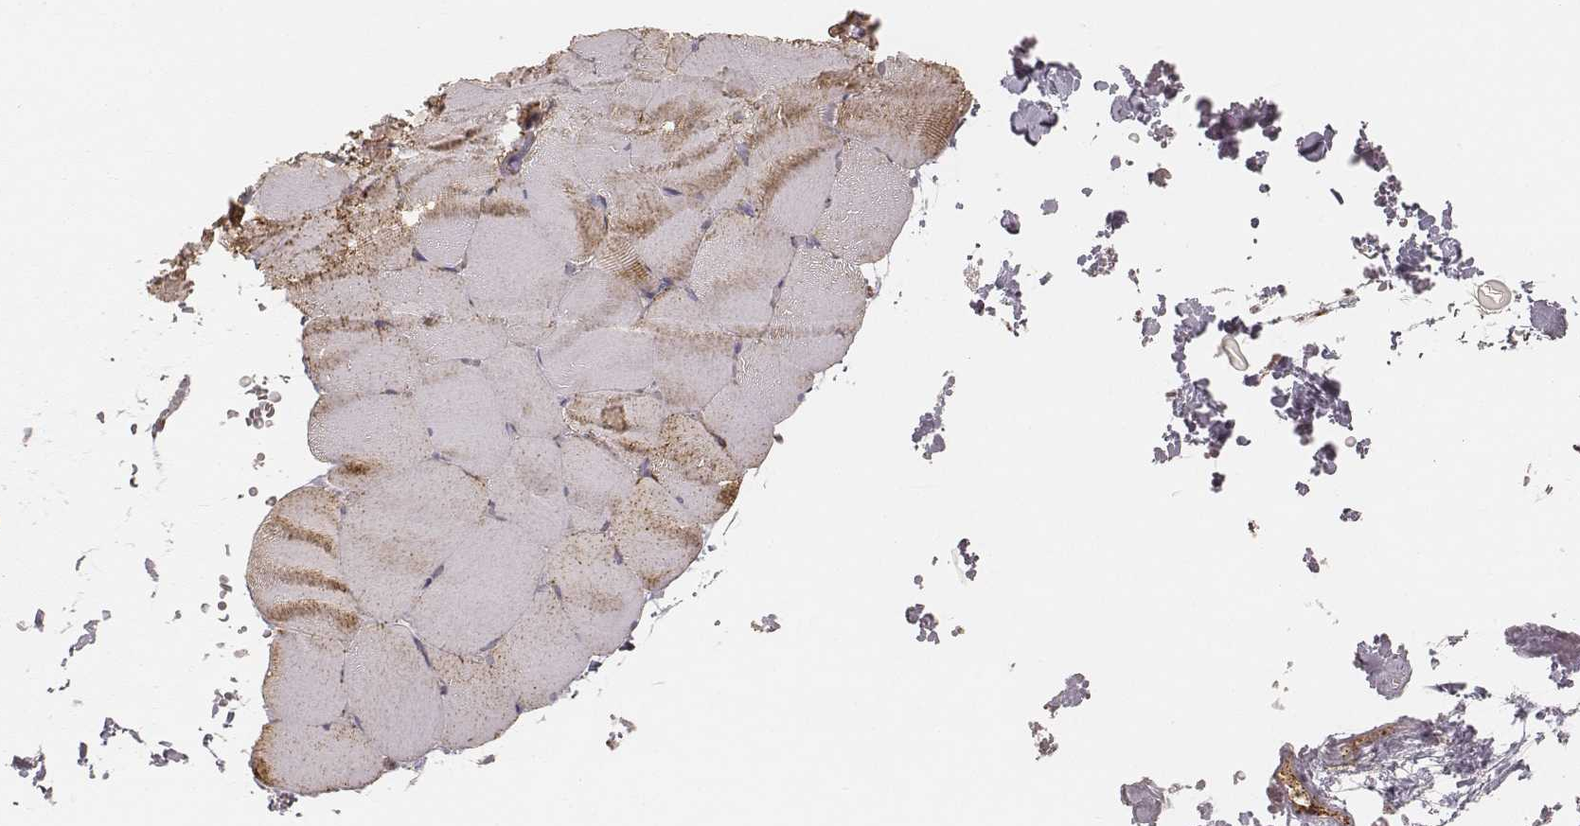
{"staining": {"intensity": "moderate", "quantity": "25%-75%", "location": "cytoplasmic/membranous"}, "tissue": "skeletal muscle", "cell_type": "Myocytes", "image_type": "normal", "snomed": [{"axis": "morphology", "description": "Normal tissue, NOS"}, {"axis": "topography", "description": "Skeletal muscle"}], "caption": "IHC histopathology image of unremarkable skeletal muscle: human skeletal muscle stained using immunohistochemistry displays medium levels of moderate protein expression localized specifically in the cytoplasmic/membranous of myocytes, appearing as a cytoplasmic/membranous brown color.", "gene": "CS", "patient": {"sex": "female", "age": 37}}